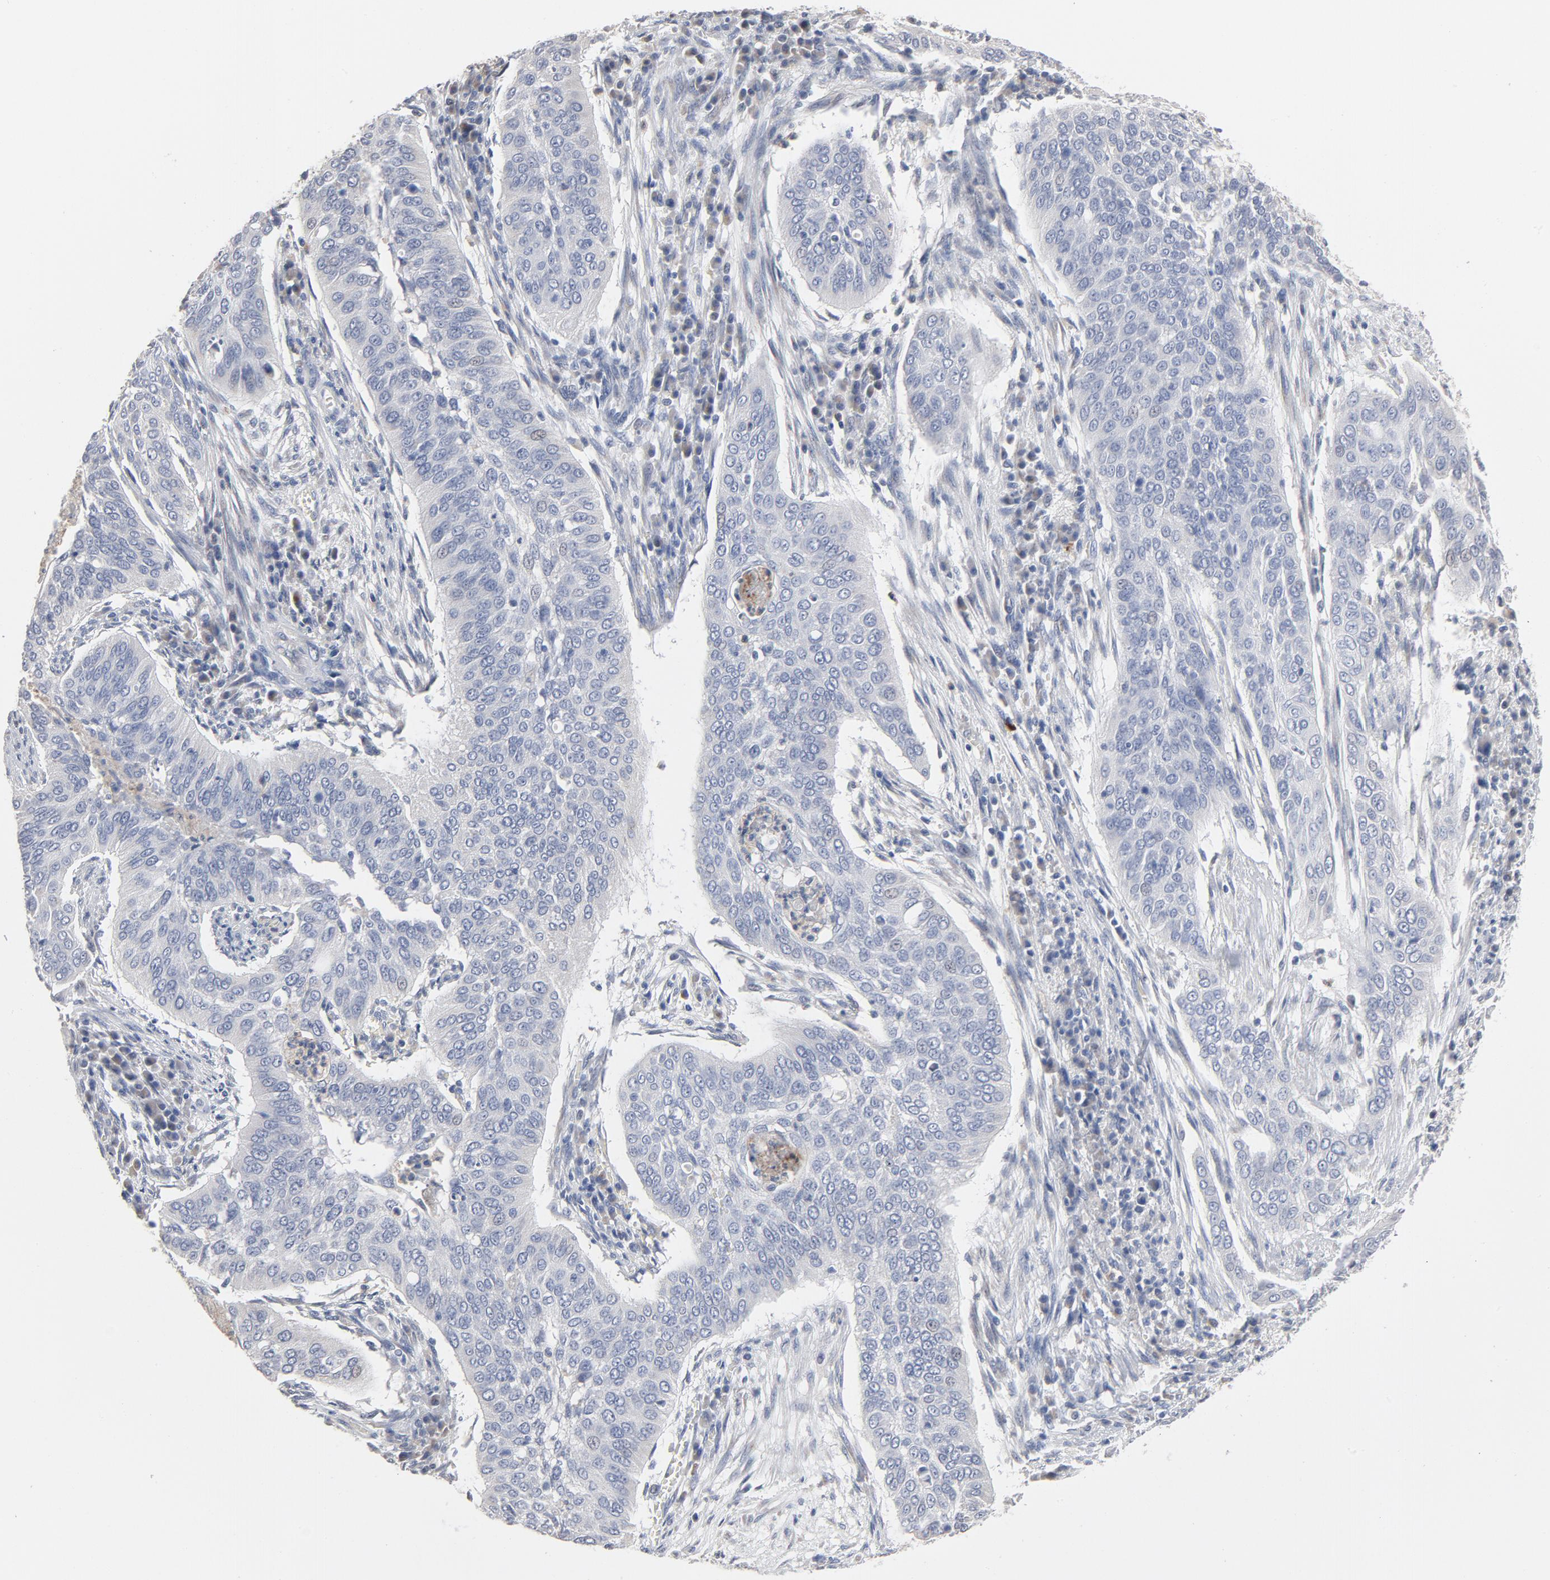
{"staining": {"intensity": "negative", "quantity": "none", "location": "none"}, "tissue": "cervical cancer", "cell_type": "Tumor cells", "image_type": "cancer", "snomed": [{"axis": "morphology", "description": "Squamous cell carcinoma, NOS"}, {"axis": "topography", "description": "Cervix"}], "caption": "High magnification brightfield microscopy of cervical cancer (squamous cell carcinoma) stained with DAB (3,3'-diaminobenzidine) (brown) and counterstained with hematoxylin (blue): tumor cells show no significant positivity.", "gene": "AK7", "patient": {"sex": "female", "age": 39}}